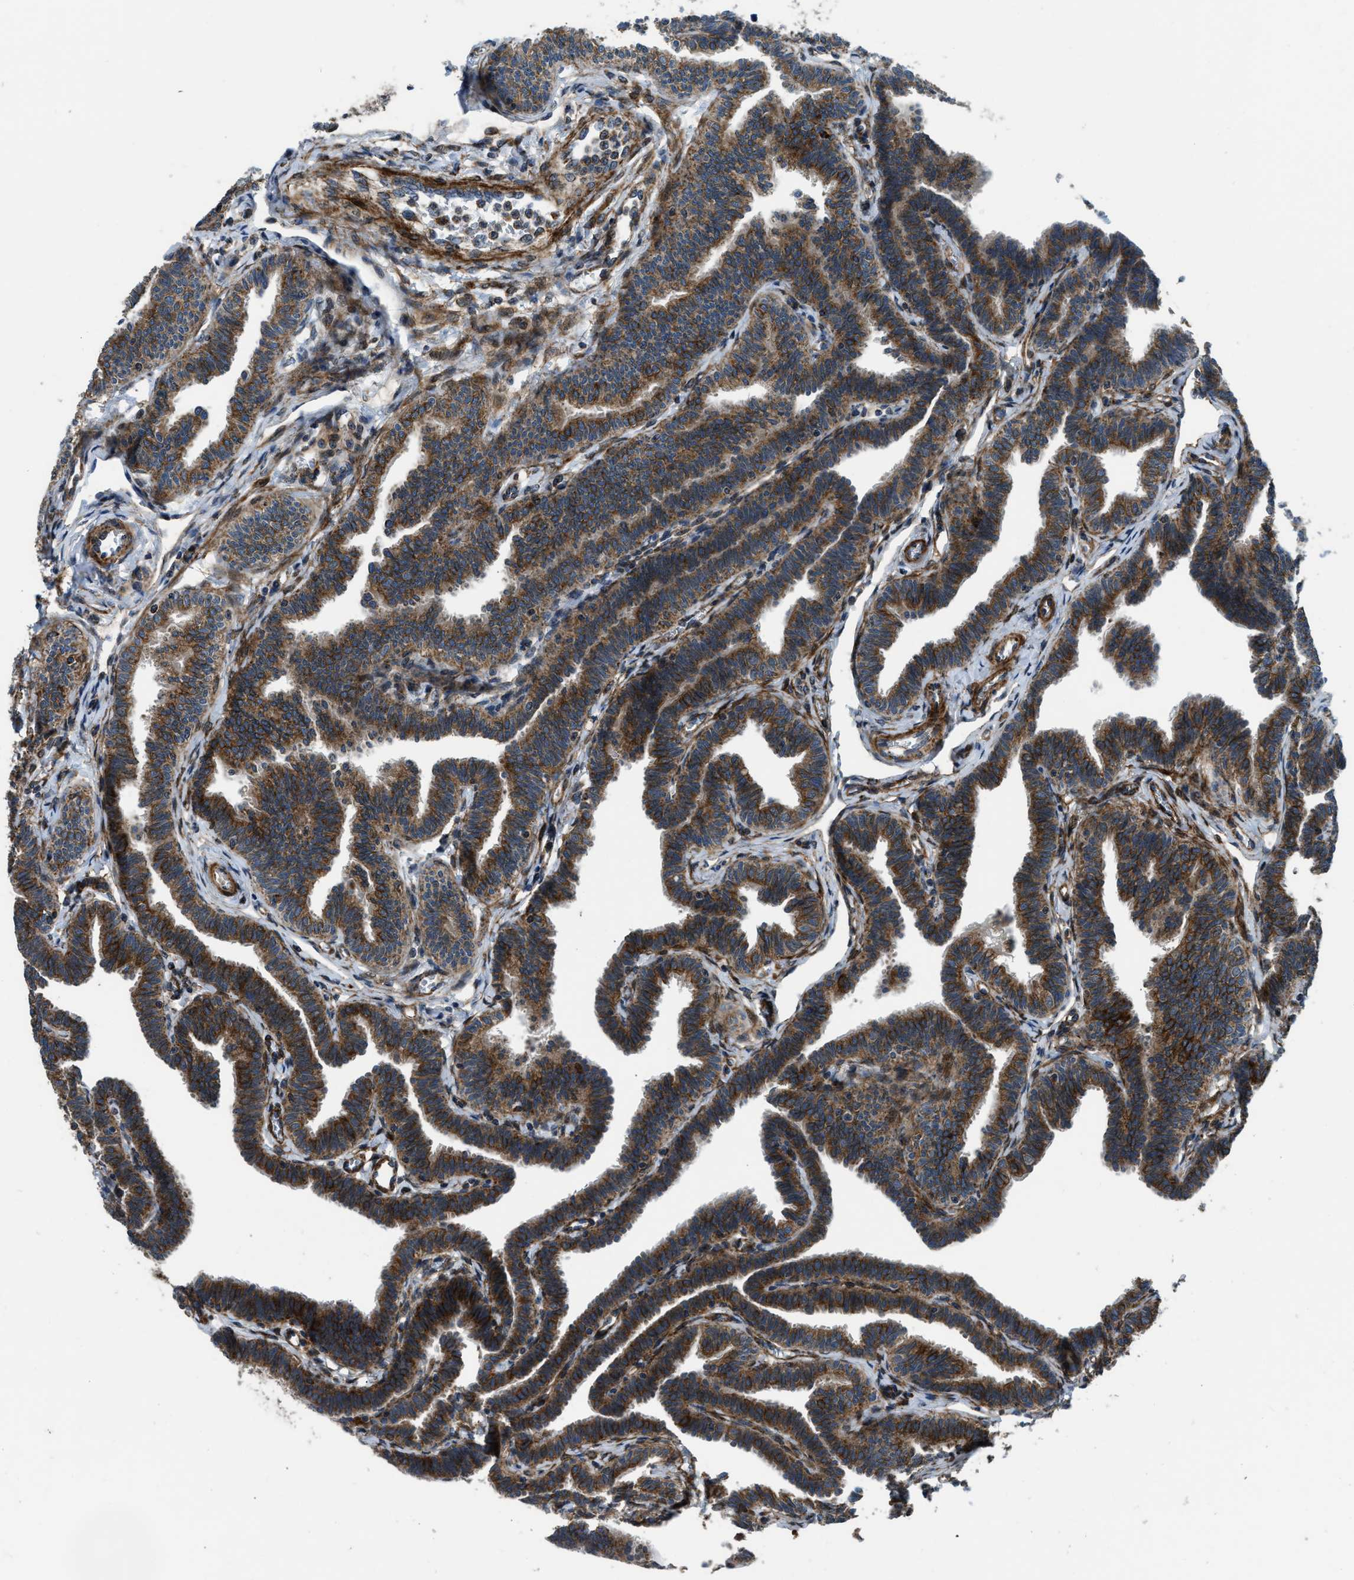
{"staining": {"intensity": "strong", "quantity": ">75%", "location": "cytoplasmic/membranous"}, "tissue": "fallopian tube", "cell_type": "Glandular cells", "image_type": "normal", "snomed": [{"axis": "morphology", "description": "Normal tissue, NOS"}, {"axis": "topography", "description": "Fallopian tube"}, {"axis": "topography", "description": "Ovary"}], "caption": "Glandular cells show strong cytoplasmic/membranous positivity in approximately >75% of cells in benign fallopian tube.", "gene": "GSDME", "patient": {"sex": "female", "age": 23}}